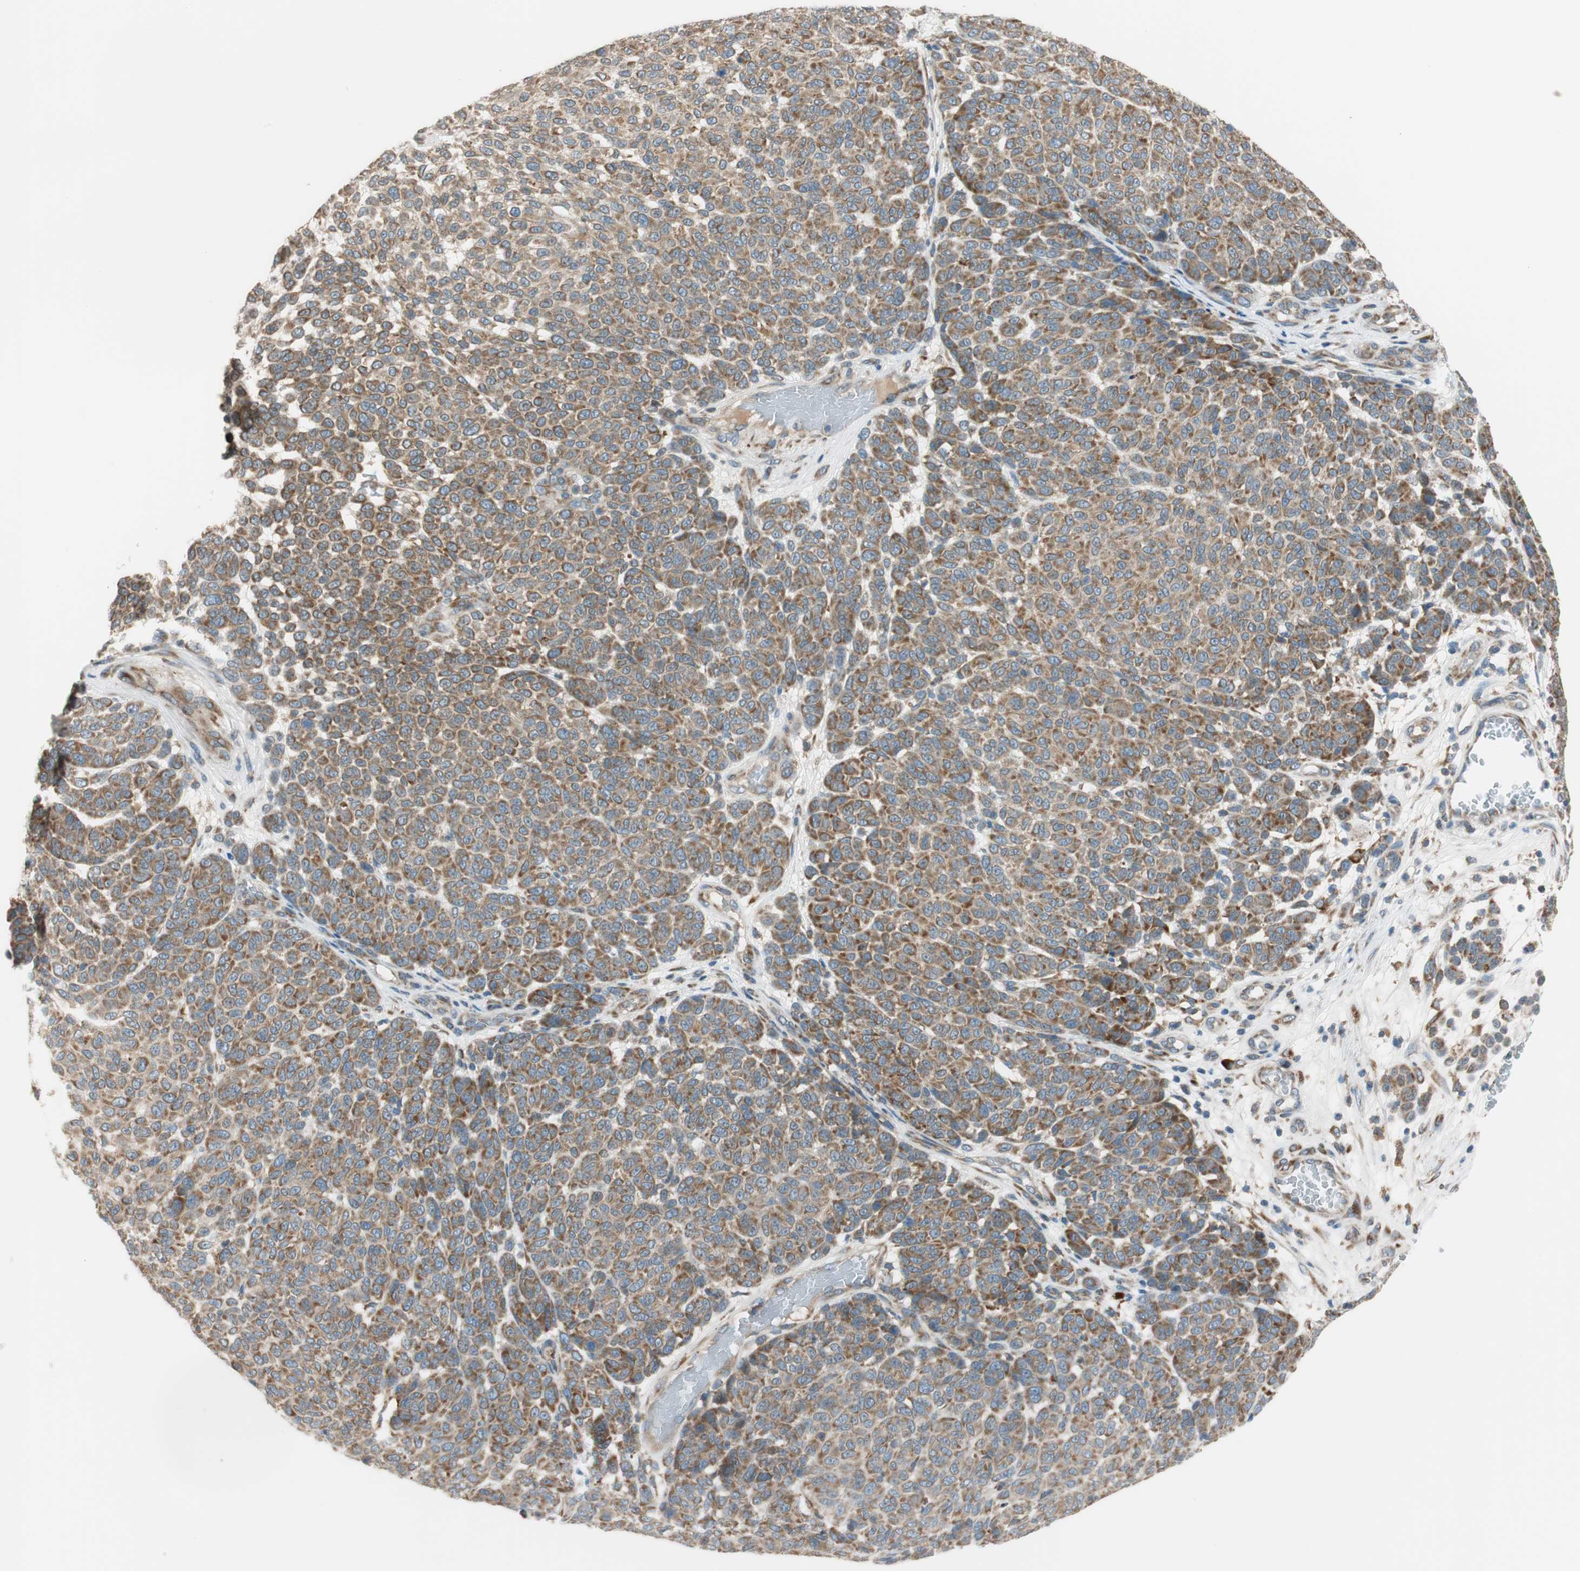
{"staining": {"intensity": "moderate", "quantity": ">75%", "location": "cytoplasmic/membranous"}, "tissue": "melanoma", "cell_type": "Tumor cells", "image_type": "cancer", "snomed": [{"axis": "morphology", "description": "Malignant melanoma, NOS"}, {"axis": "topography", "description": "Skin"}], "caption": "Brown immunohistochemical staining in malignant melanoma displays moderate cytoplasmic/membranous positivity in approximately >75% of tumor cells.", "gene": "RPN2", "patient": {"sex": "male", "age": 59}}